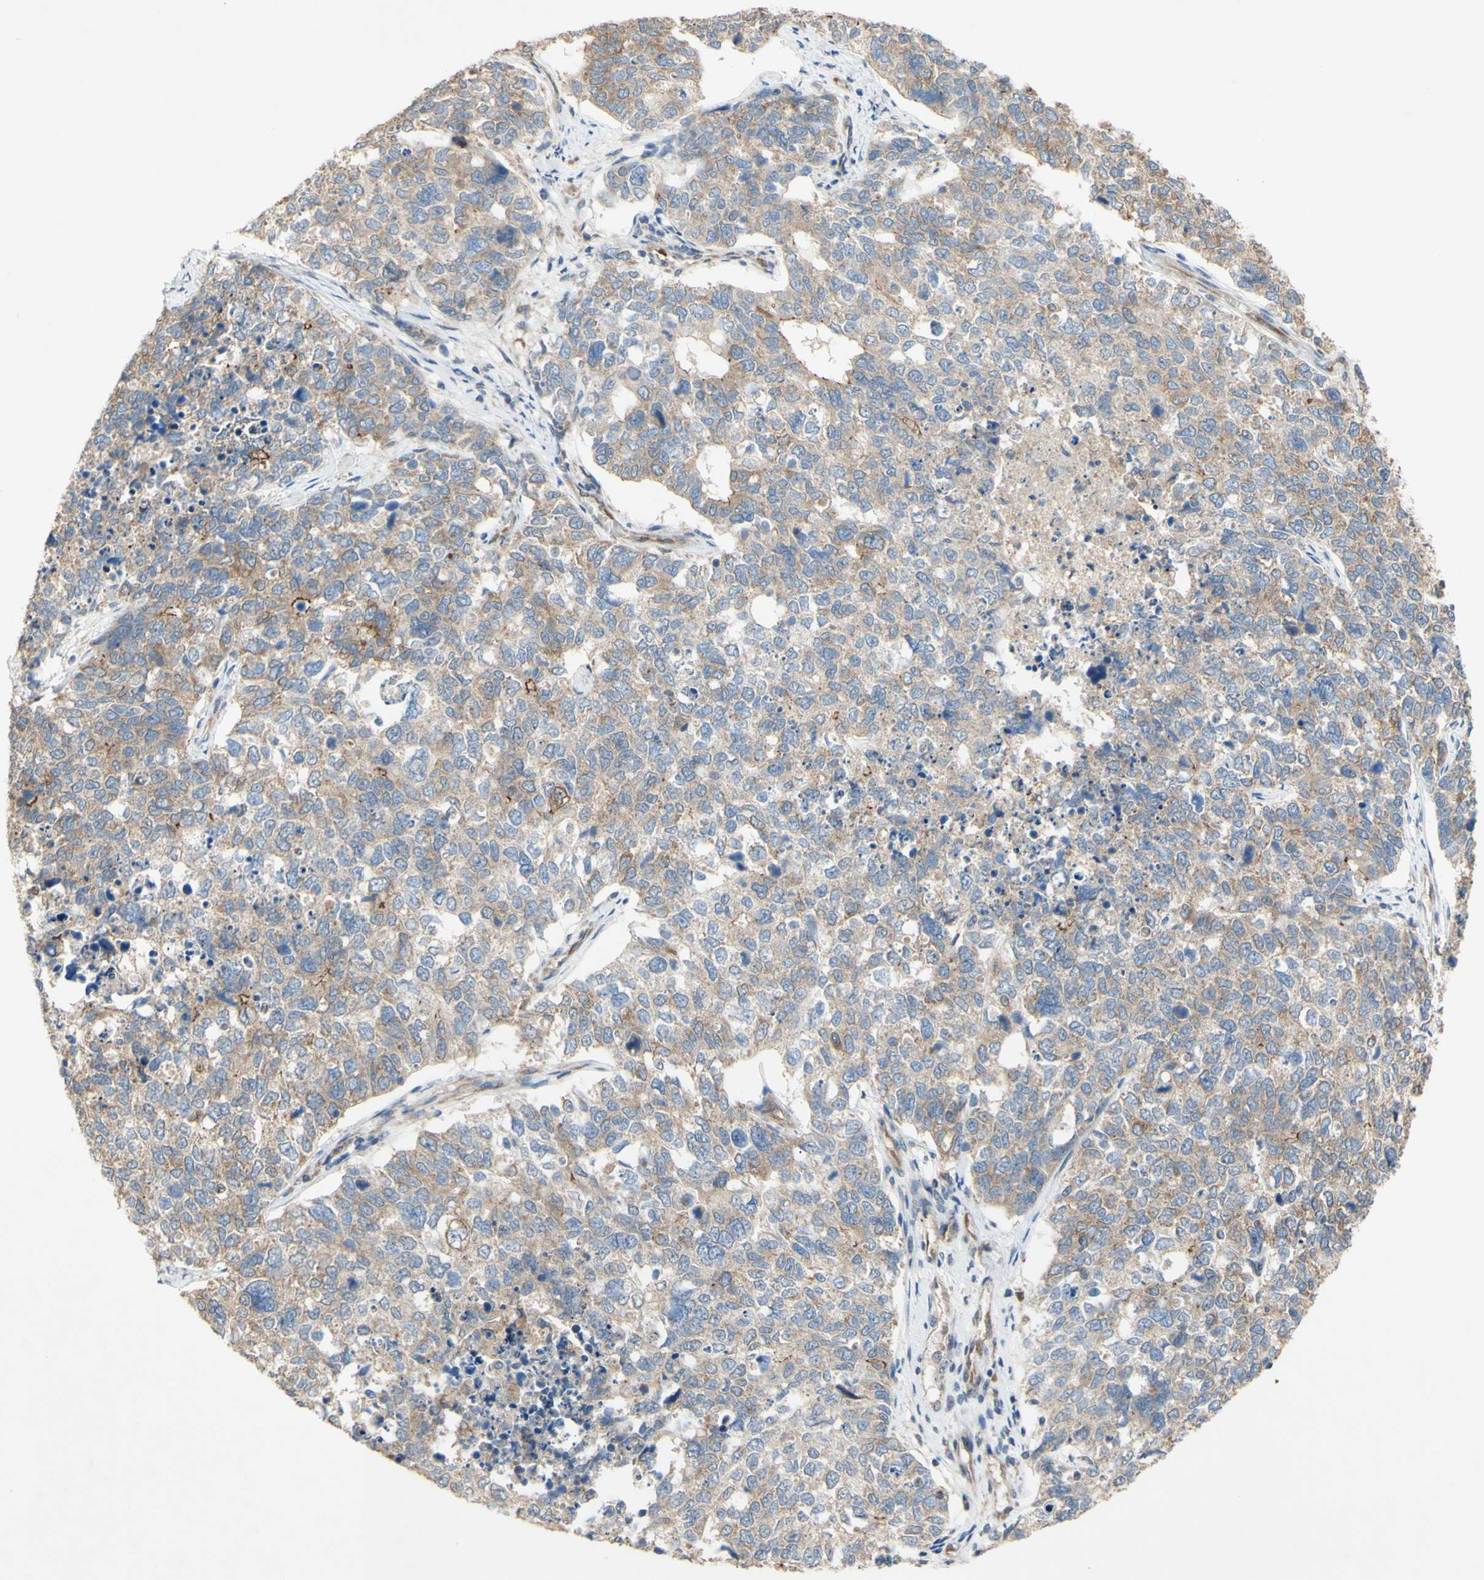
{"staining": {"intensity": "moderate", "quantity": ">75%", "location": "cytoplasmic/membranous"}, "tissue": "cervical cancer", "cell_type": "Tumor cells", "image_type": "cancer", "snomed": [{"axis": "morphology", "description": "Squamous cell carcinoma, NOS"}, {"axis": "topography", "description": "Cervix"}], "caption": "High-magnification brightfield microscopy of cervical cancer stained with DAB (3,3'-diaminobenzidine) (brown) and counterstained with hematoxylin (blue). tumor cells exhibit moderate cytoplasmic/membranous positivity is present in about>75% of cells.", "gene": "PDGFB", "patient": {"sex": "female", "age": 63}}